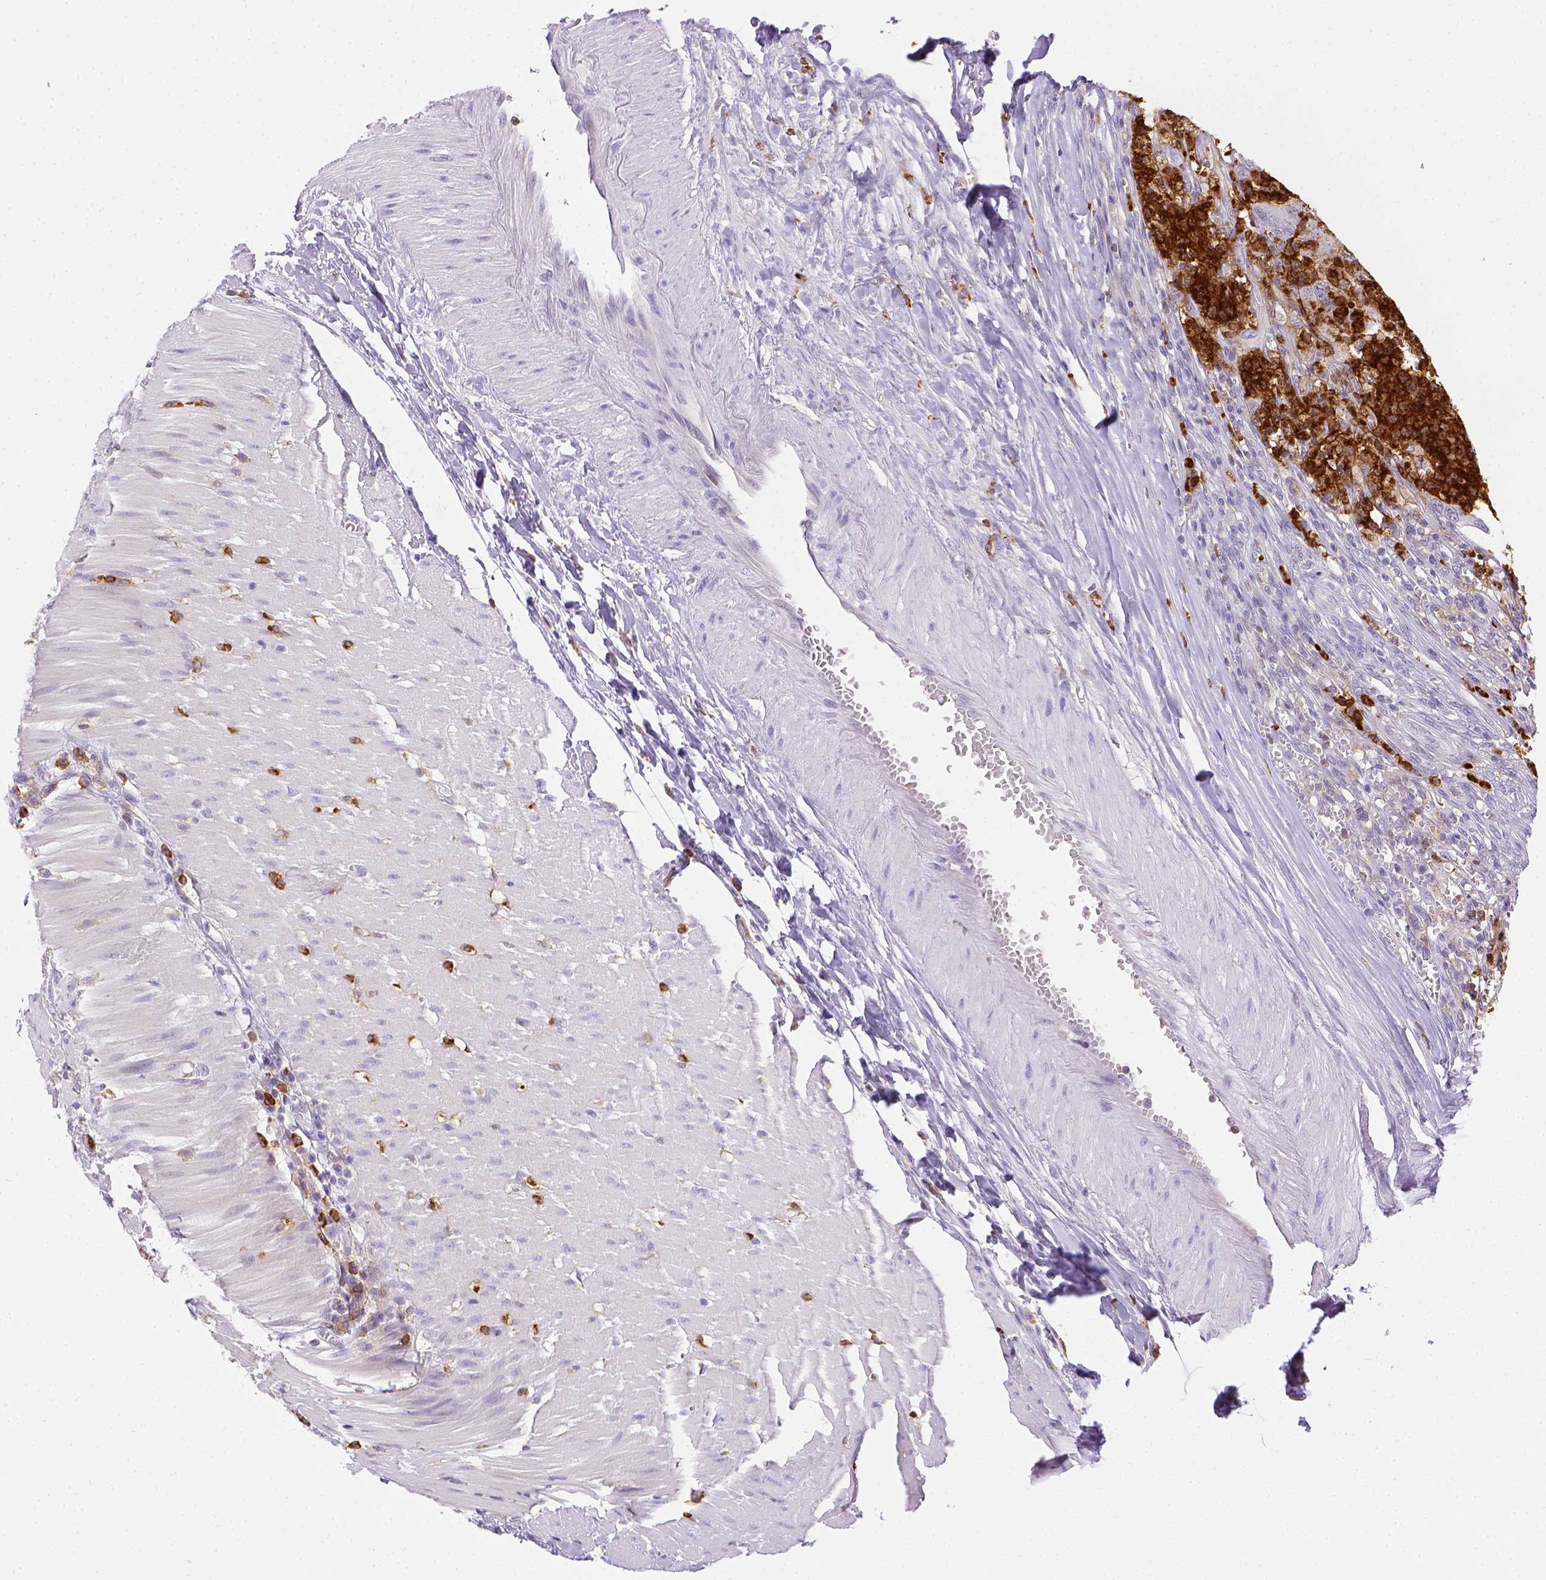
{"staining": {"intensity": "negative", "quantity": "none", "location": "none"}, "tissue": "colorectal cancer", "cell_type": "Tumor cells", "image_type": "cancer", "snomed": [{"axis": "morphology", "description": "Adenocarcinoma, NOS"}, {"axis": "topography", "description": "Colon"}], "caption": "Histopathology image shows no significant protein expression in tumor cells of colorectal adenocarcinoma. Nuclei are stained in blue.", "gene": "ITGAM", "patient": {"sex": "female", "age": 67}}